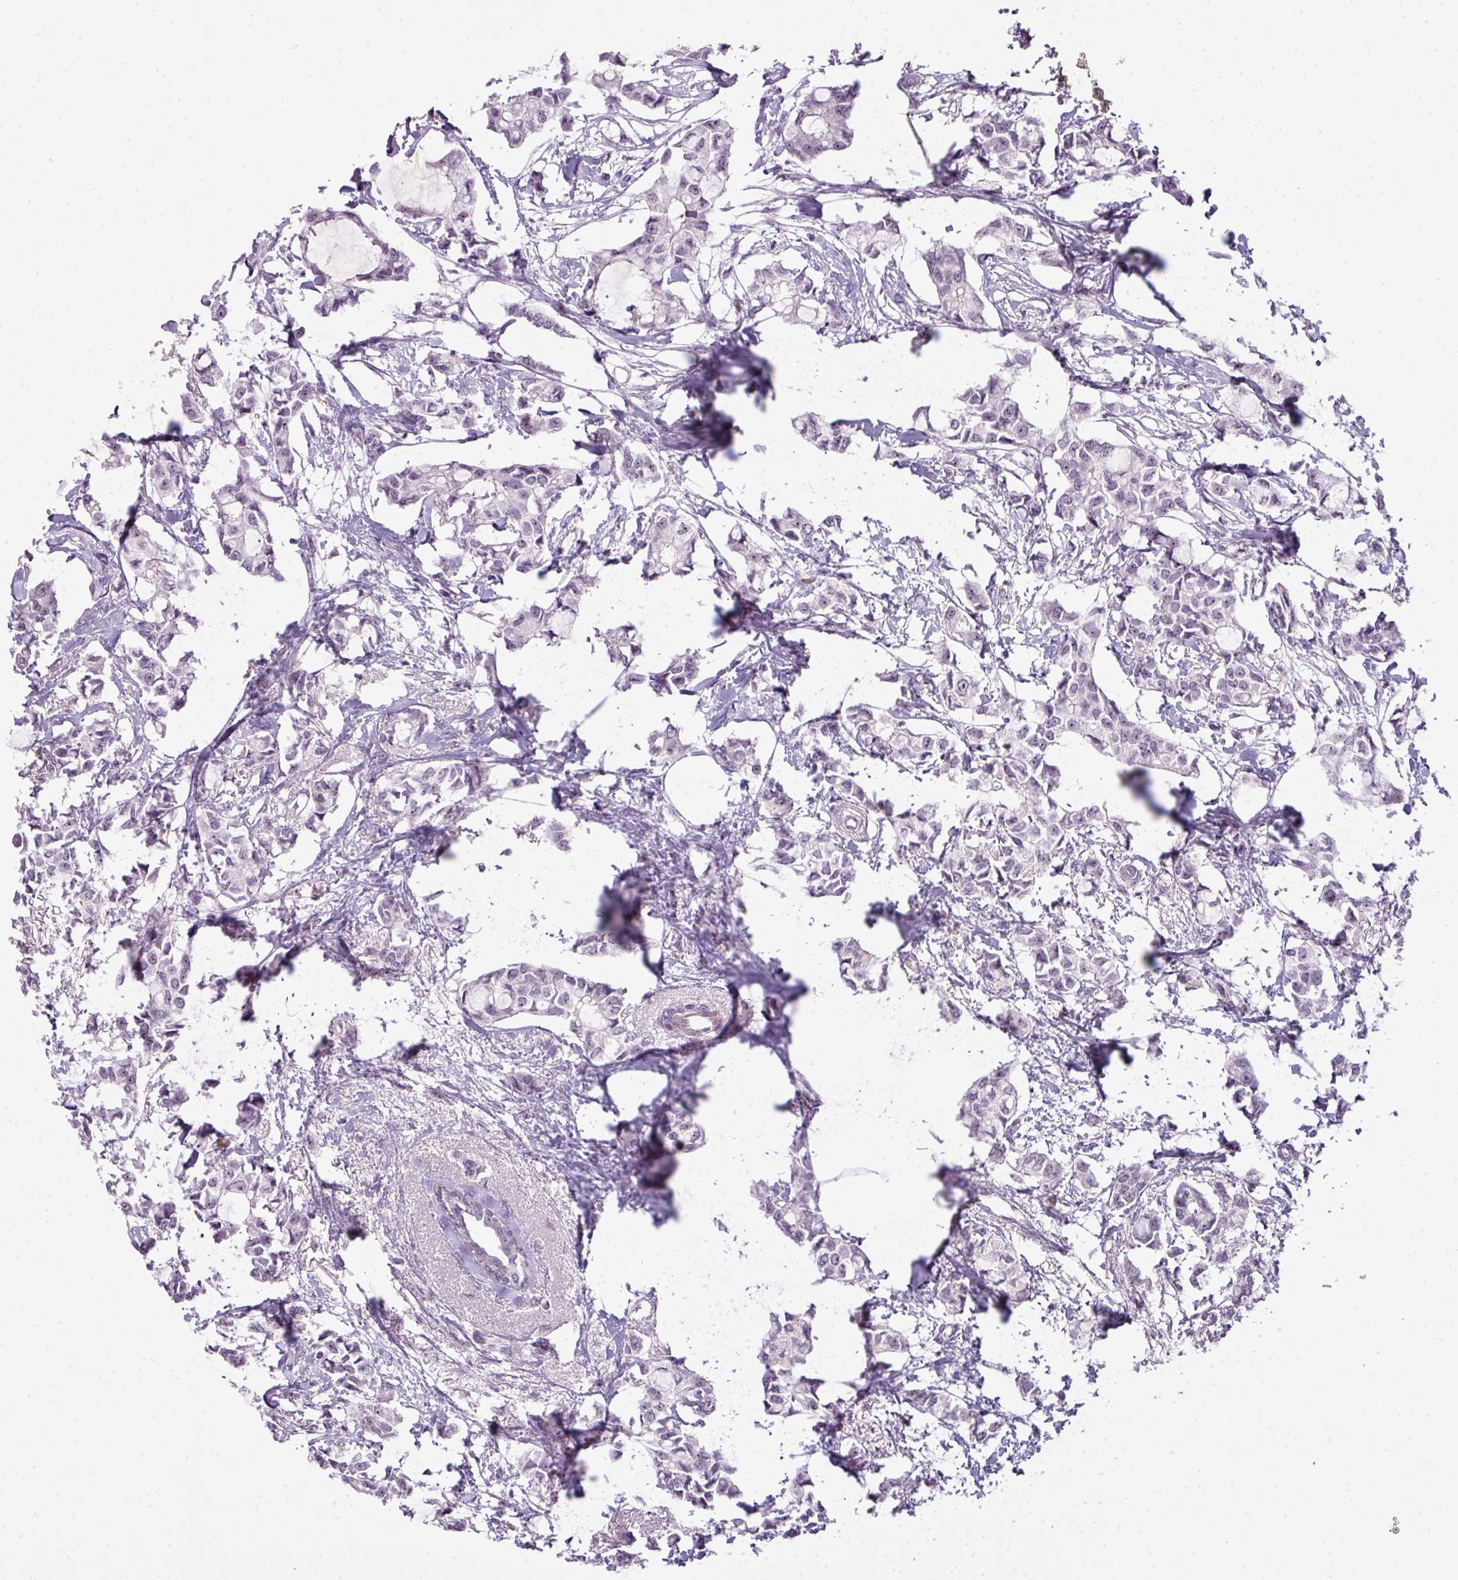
{"staining": {"intensity": "negative", "quantity": "none", "location": "none"}, "tissue": "breast cancer", "cell_type": "Tumor cells", "image_type": "cancer", "snomed": [{"axis": "morphology", "description": "Duct carcinoma"}, {"axis": "topography", "description": "Breast"}], "caption": "Tumor cells show no significant expression in breast cancer.", "gene": "ZNF688", "patient": {"sex": "female", "age": 73}}